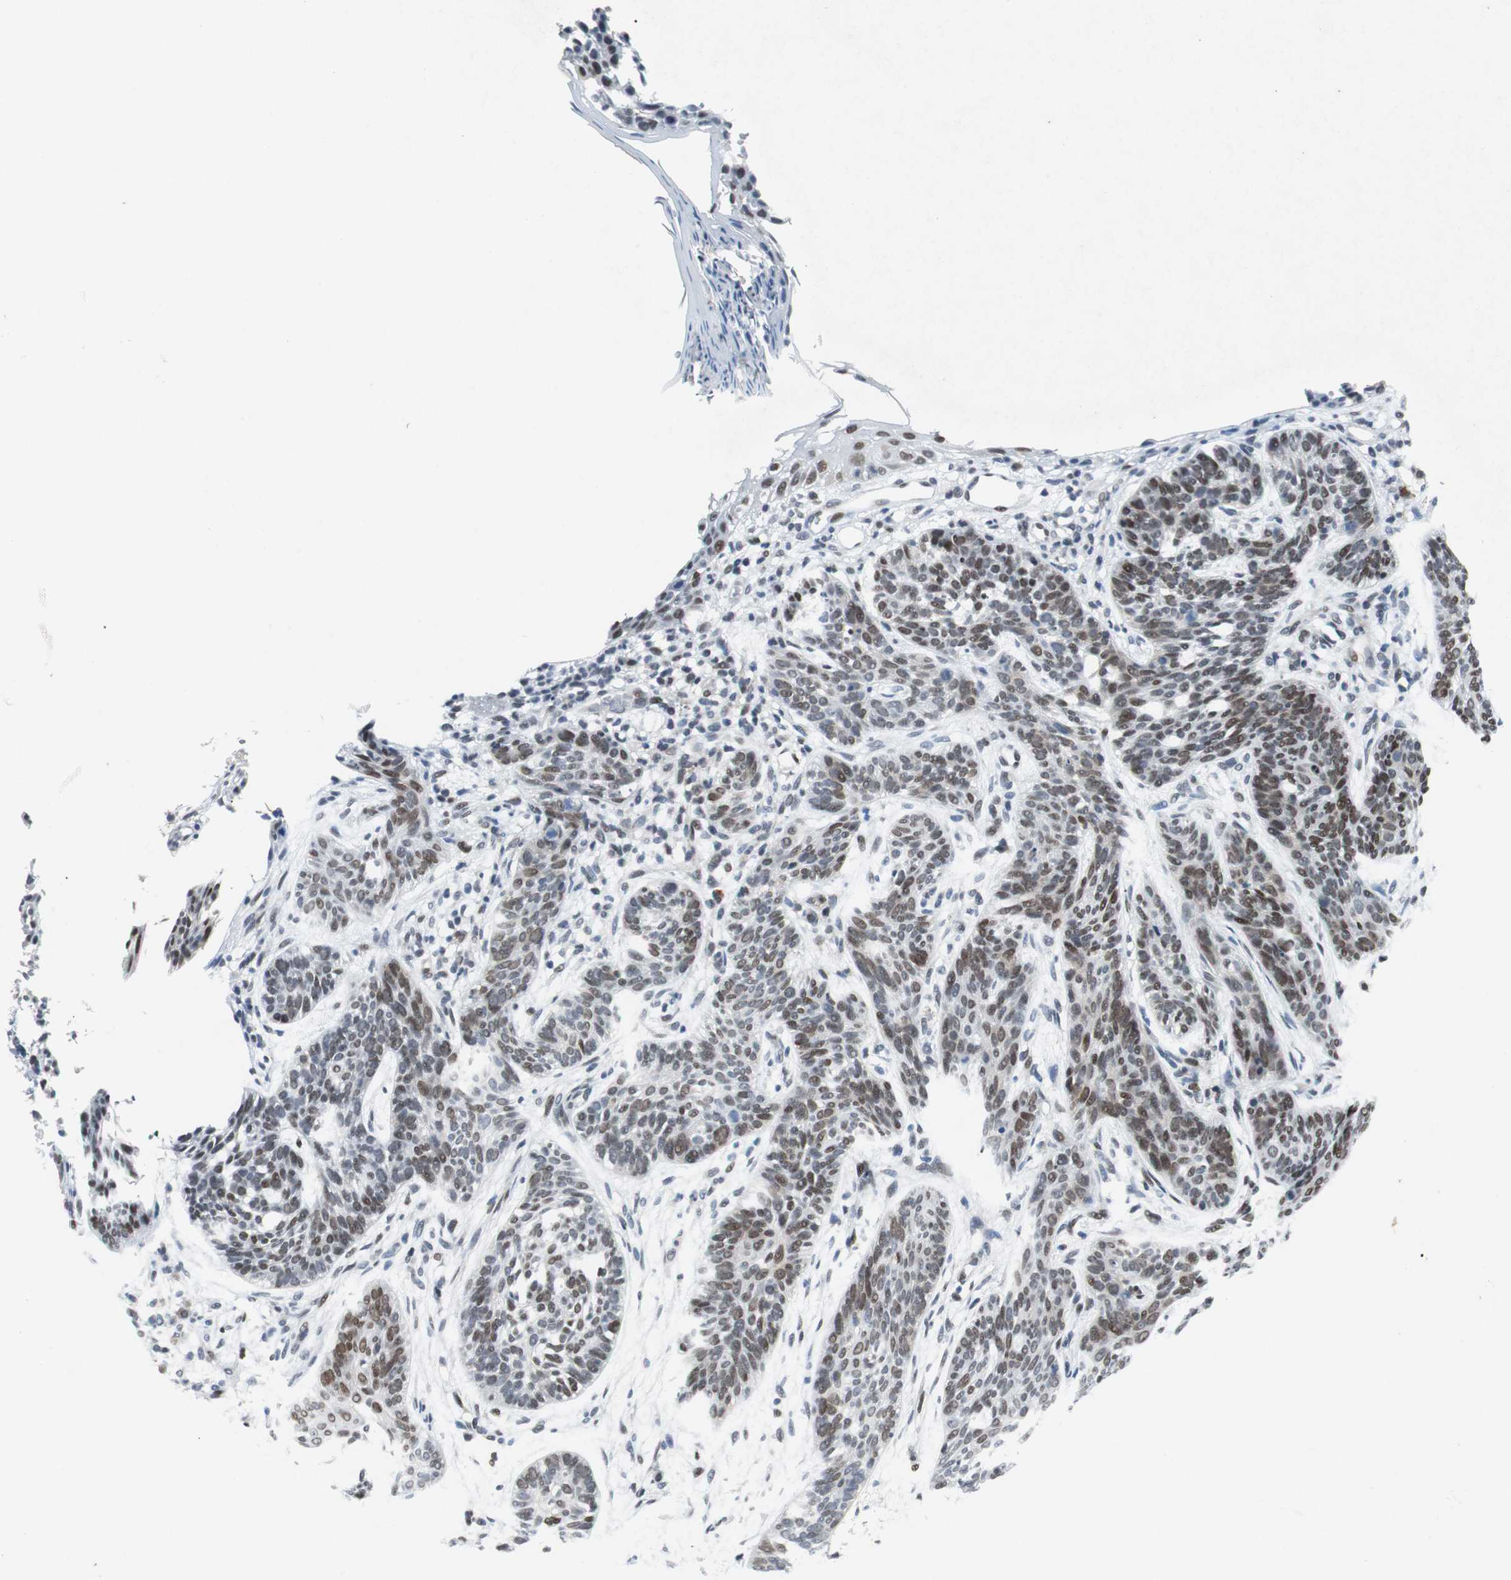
{"staining": {"intensity": "weak", "quantity": ">75%", "location": "nuclear"}, "tissue": "skin cancer", "cell_type": "Tumor cells", "image_type": "cancer", "snomed": [{"axis": "morphology", "description": "Normal tissue, NOS"}, {"axis": "morphology", "description": "Basal cell carcinoma"}, {"axis": "topography", "description": "Skin"}], "caption": "About >75% of tumor cells in skin cancer (basal cell carcinoma) show weak nuclear protein staining as visualized by brown immunohistochemical staining.", "gene": "AJUBA", "patient": {"sex": "female", "age": 69}}